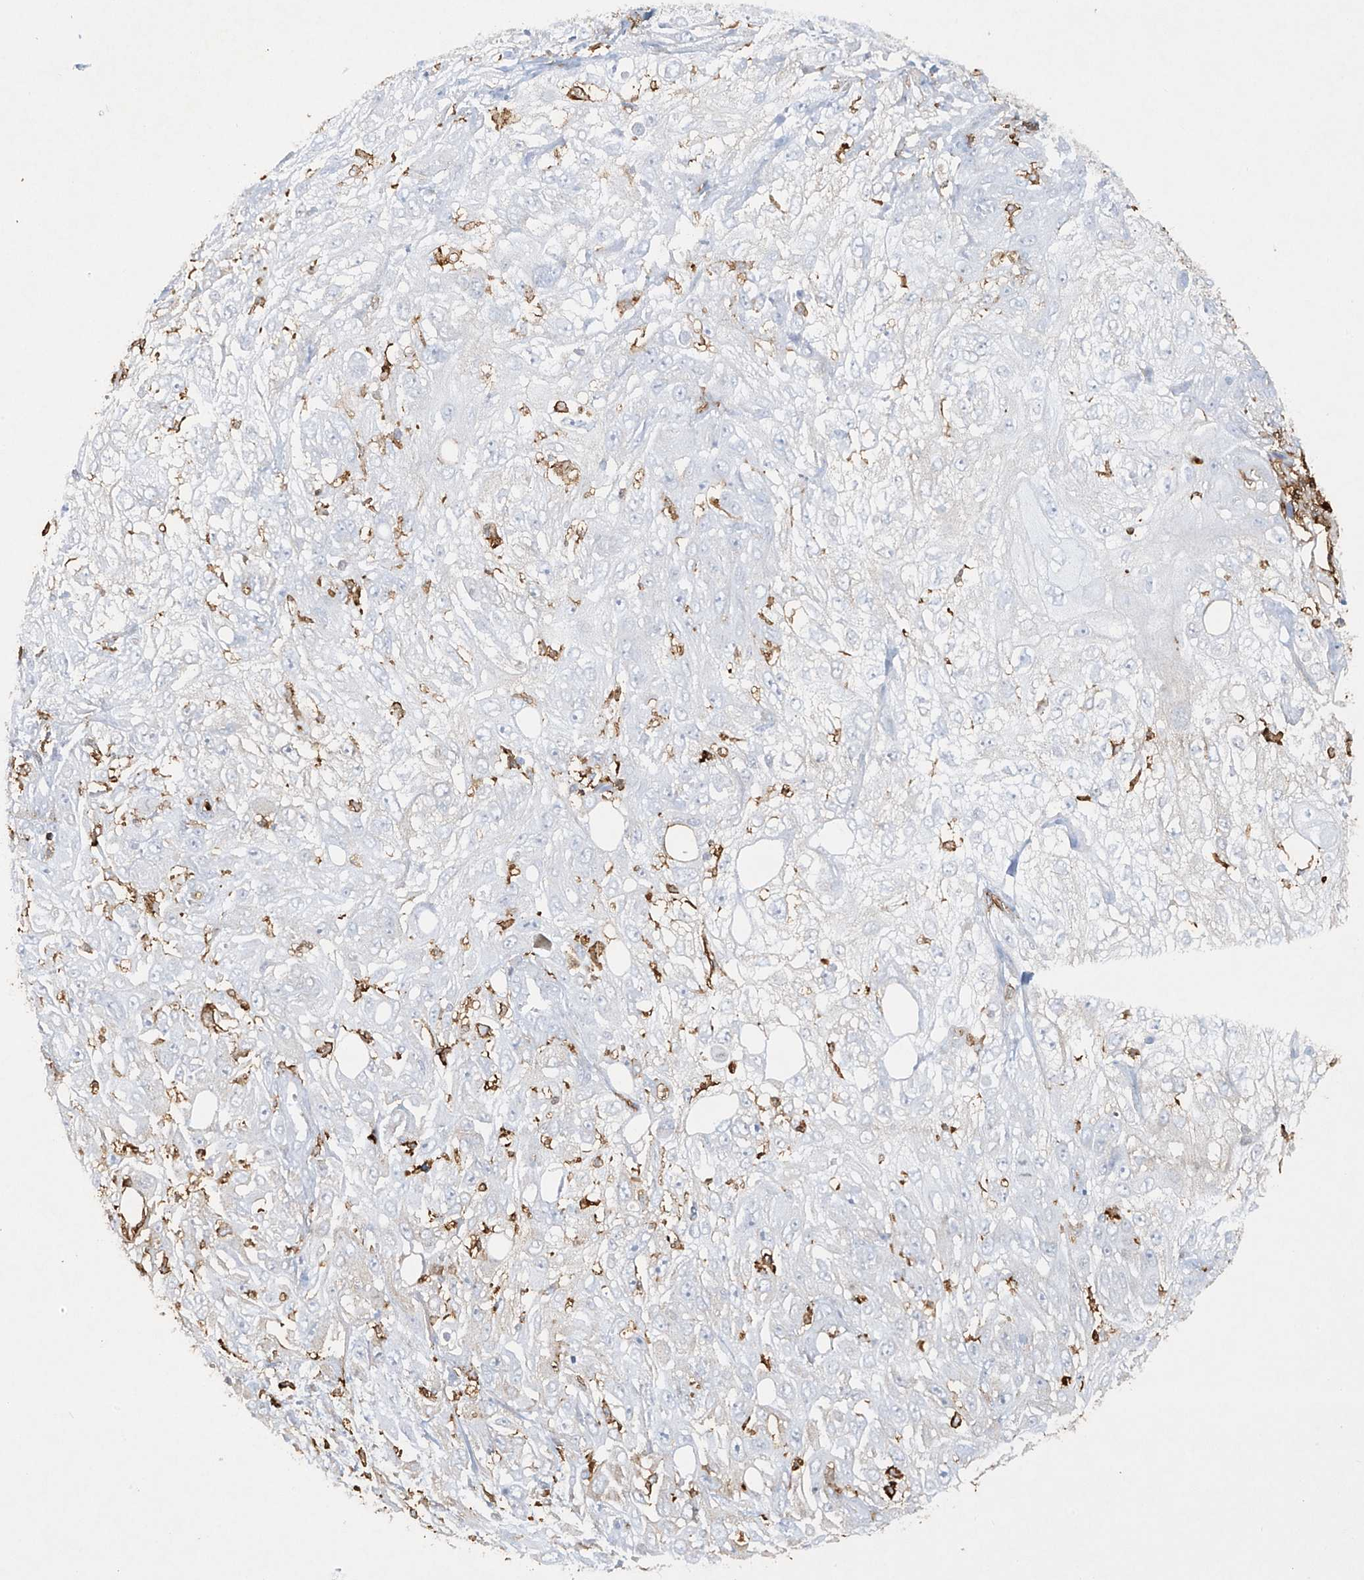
{"staining": {"intensity": "negative", "quantity": "none", "location": "none"}, "tissue": "skin cancer", "cell_type": "Tumor cells", "image_type": "cancer", "snomed": [{"axis": "morphology", "description": "Squamous cell carcinoma, NOS"}, {"axis": "topography", "description": "Skin"}], "caption": "A histopathology image of human skin cancer is negative for staining in tumor cells.", "gene": "FCGR3A", "patient": {"sex": "male", "age": 75}}